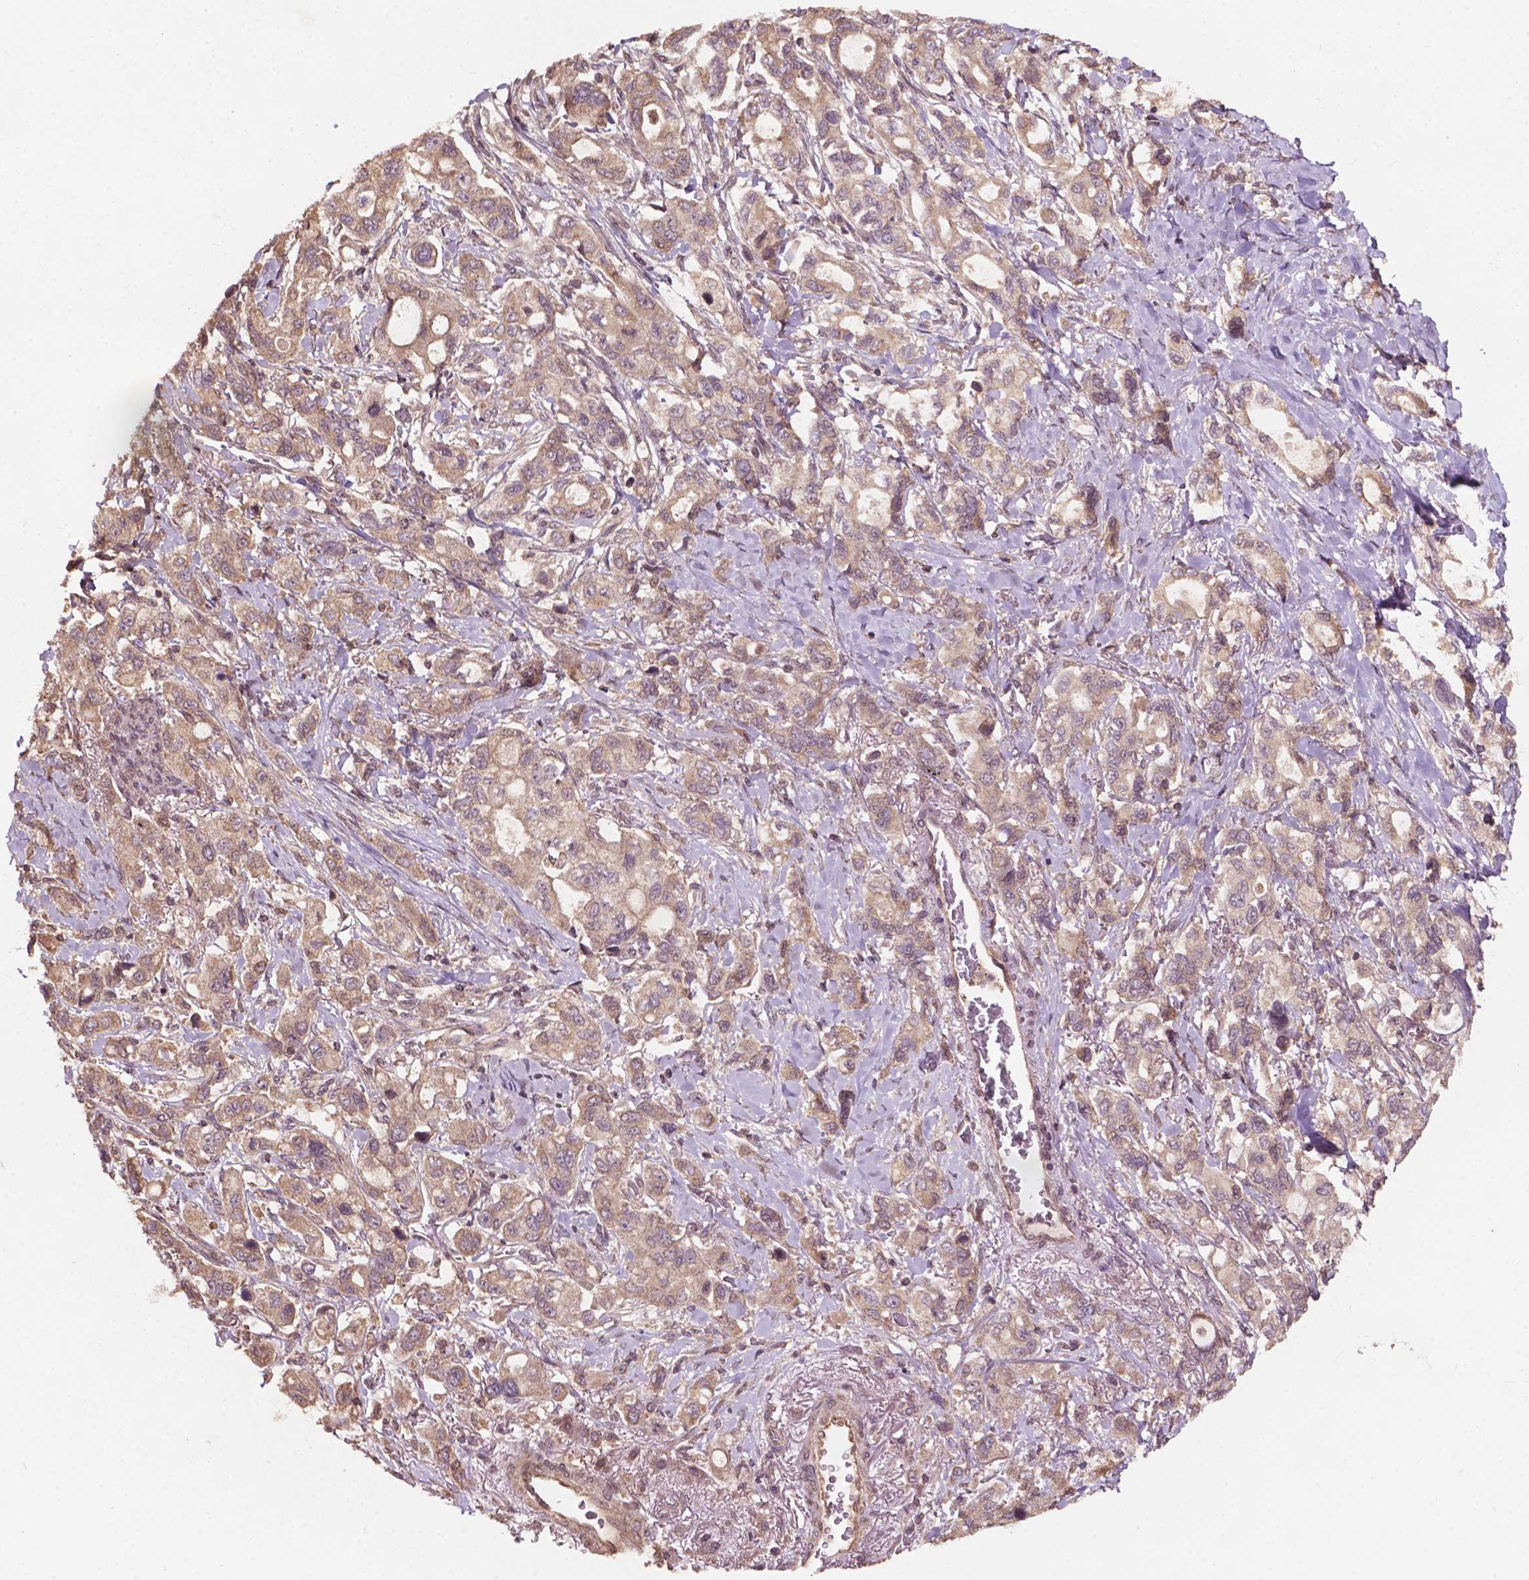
{"staining": {"intensity": "weak", "quantity": ">75%", "location": "cytoplasmic/membranous"}, "tissue": "stomach cancer", "cell_type": "Tumor cells", "image_type": "cancer", "snomed": [{"axis": "morphology", "description": "Adenocarcinoma, NOS"}, {"axis": "topography", "description": "Stomach"}], "caption": "Tumor cells reveal low levels of weak cytoplasmic/membranous positivity in about >75% of cells in human stomach cancer. The staining was performed using DAB, with brown indicating positive protein expression. Nuclei are stained blue with hematoxylin.", "gene": "CDC42BPA", "patient": {"sex": "male", "age": 63}}